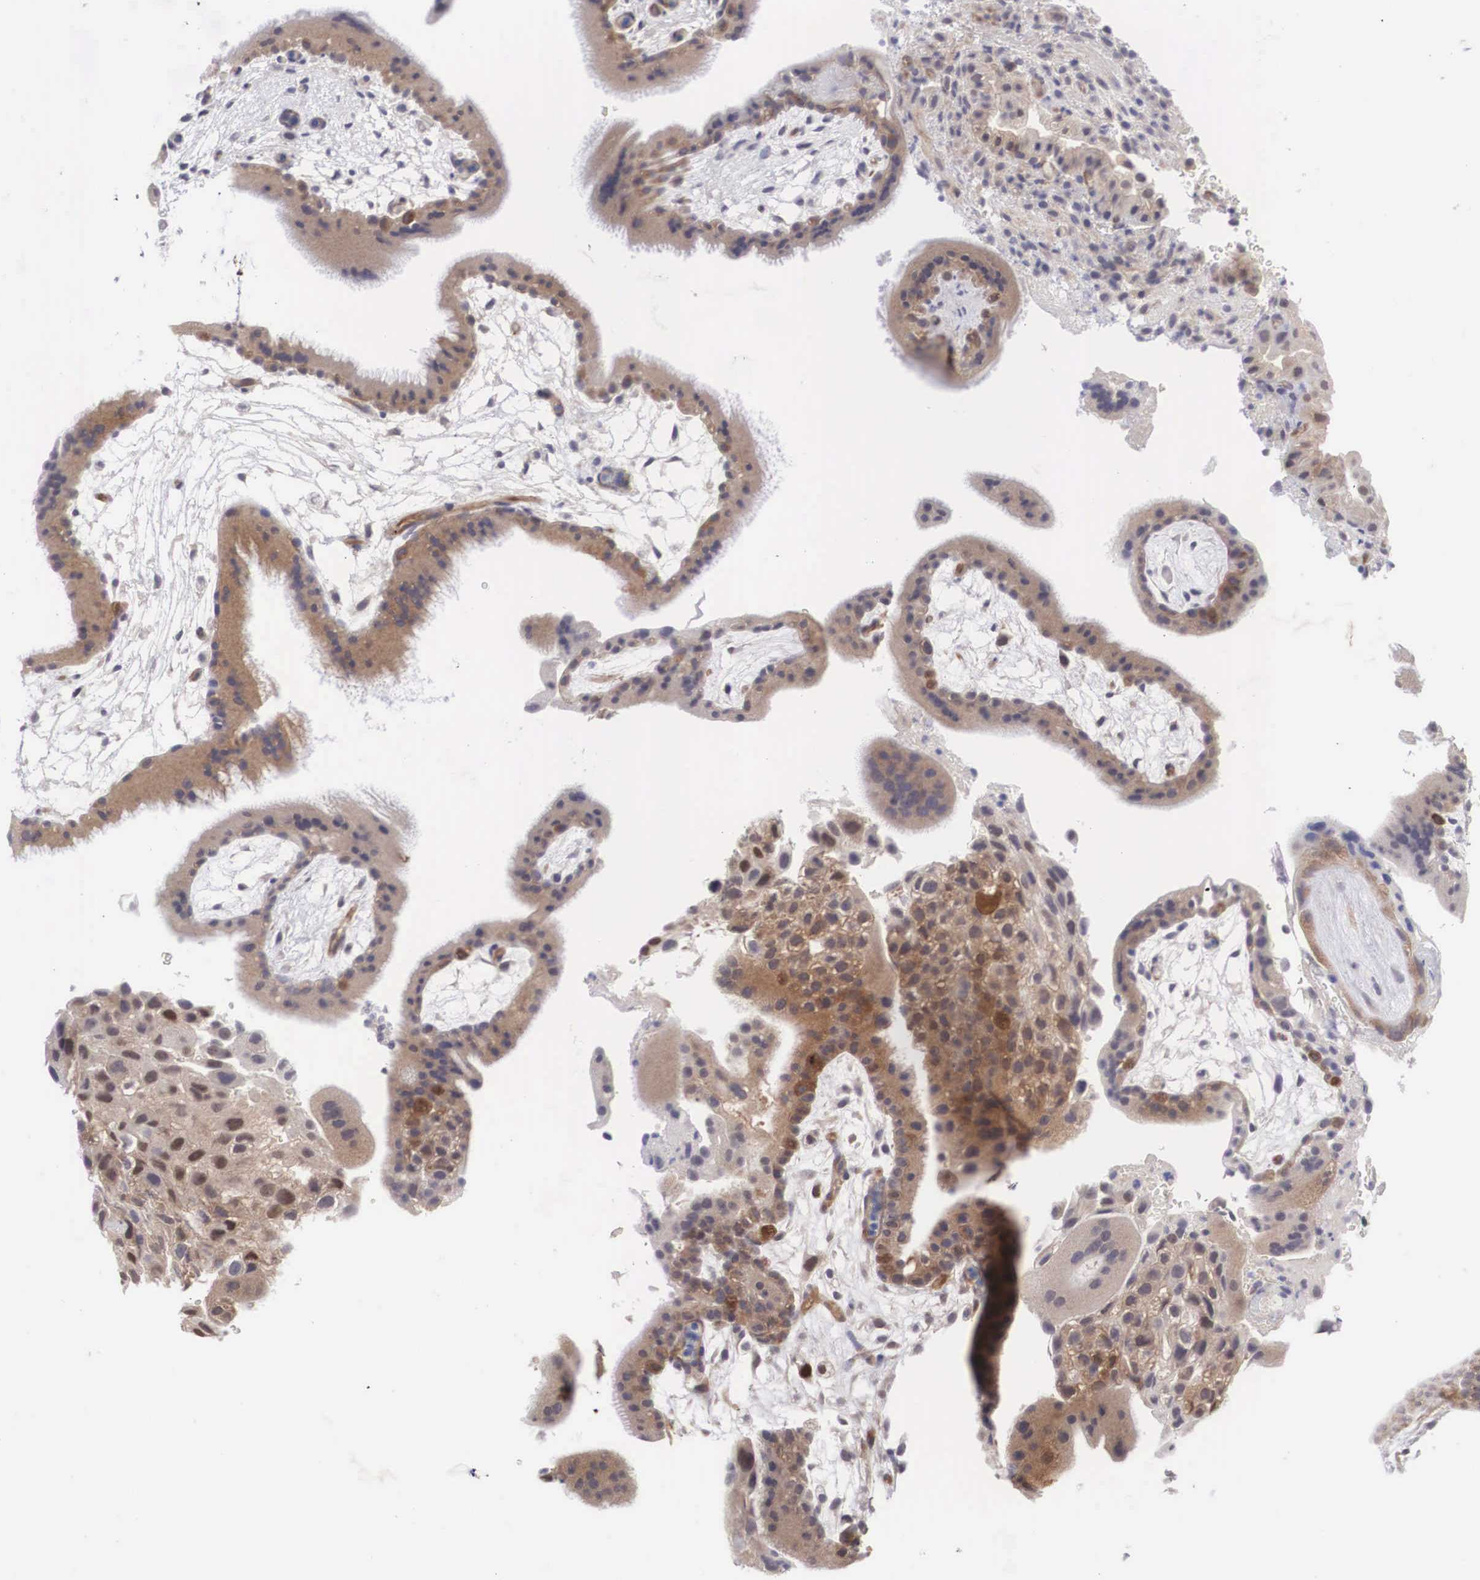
{"staining": {"intensity": "moderate", "quantity": "25%-75%", "location": "cytoplasmic/membranous"}, "tissue": "placenta", "cell_type": "Decidual cells", "image_type": "normal", "snomed": [{"axis": "morphology", "description": "Normal tissue, NOS"}, {"axis": "topography", "description": "Placenta"}], "caption": "The histopathology image reveals staining of normal placenta, revealing moderate cytoplasmic/membranous protein positivity (brown color) within decidual cells. (DAB IHC, brown staining for protein, blue staining for nuclei).", "gene": "MAST4", "patient": {"sex": "female", "age": 19}}